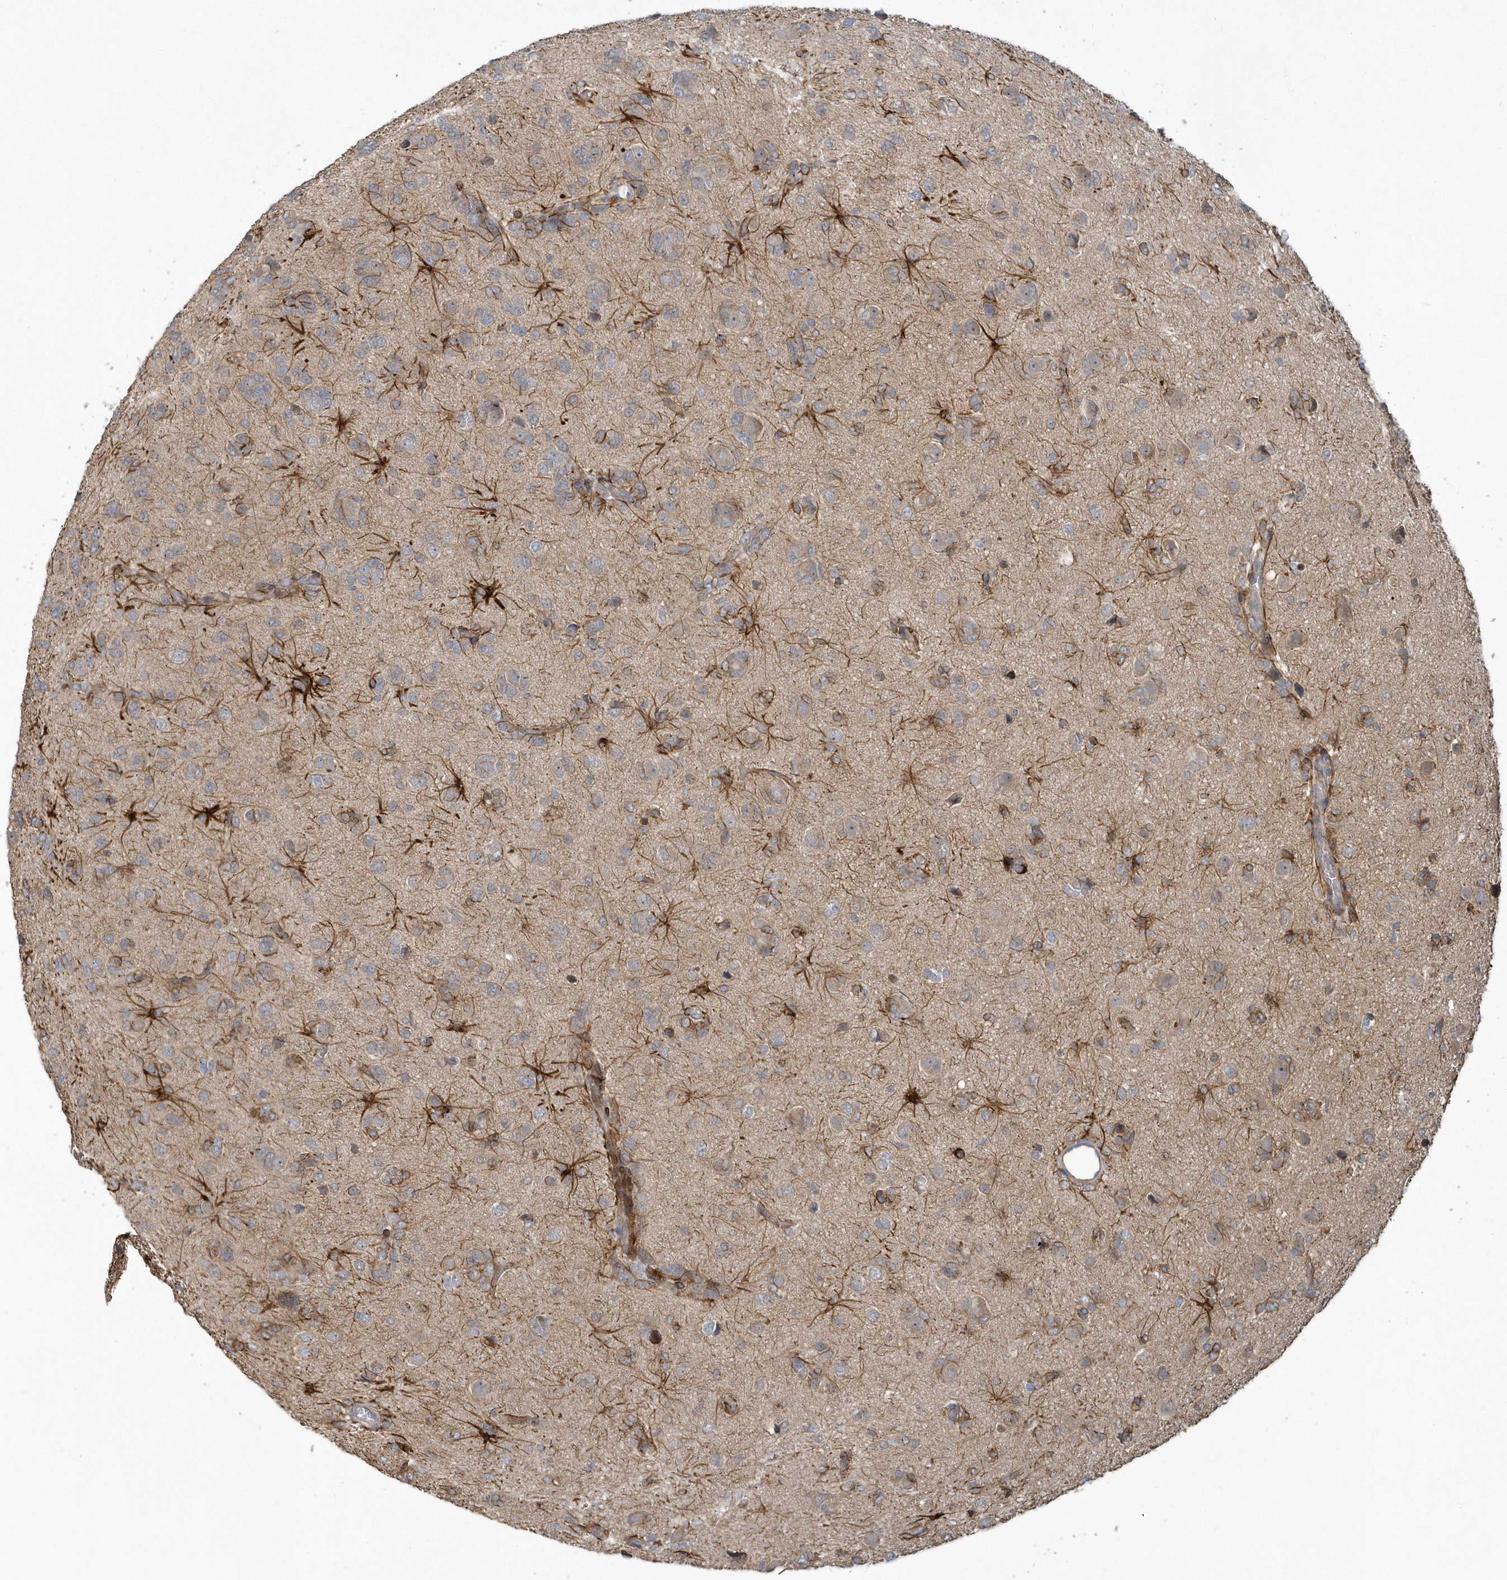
{"staining": {"intensity": "weak", "quantity": "<25%", "location": "cytoplasmic/membranous"}, "tissue": "glioma", "cell_type": "Tumor cells", "image_type": "cancer", "snomed": [{"axis": "morphology", "description": "Glioma, malignant, High grade"}, {"axis": "topography", "description": "Brain"}], "caption": "There is no significant positivity in tumor cells of glioma.", "gene": "THG1L", "patient": {"sex": "female", "age": 59}}